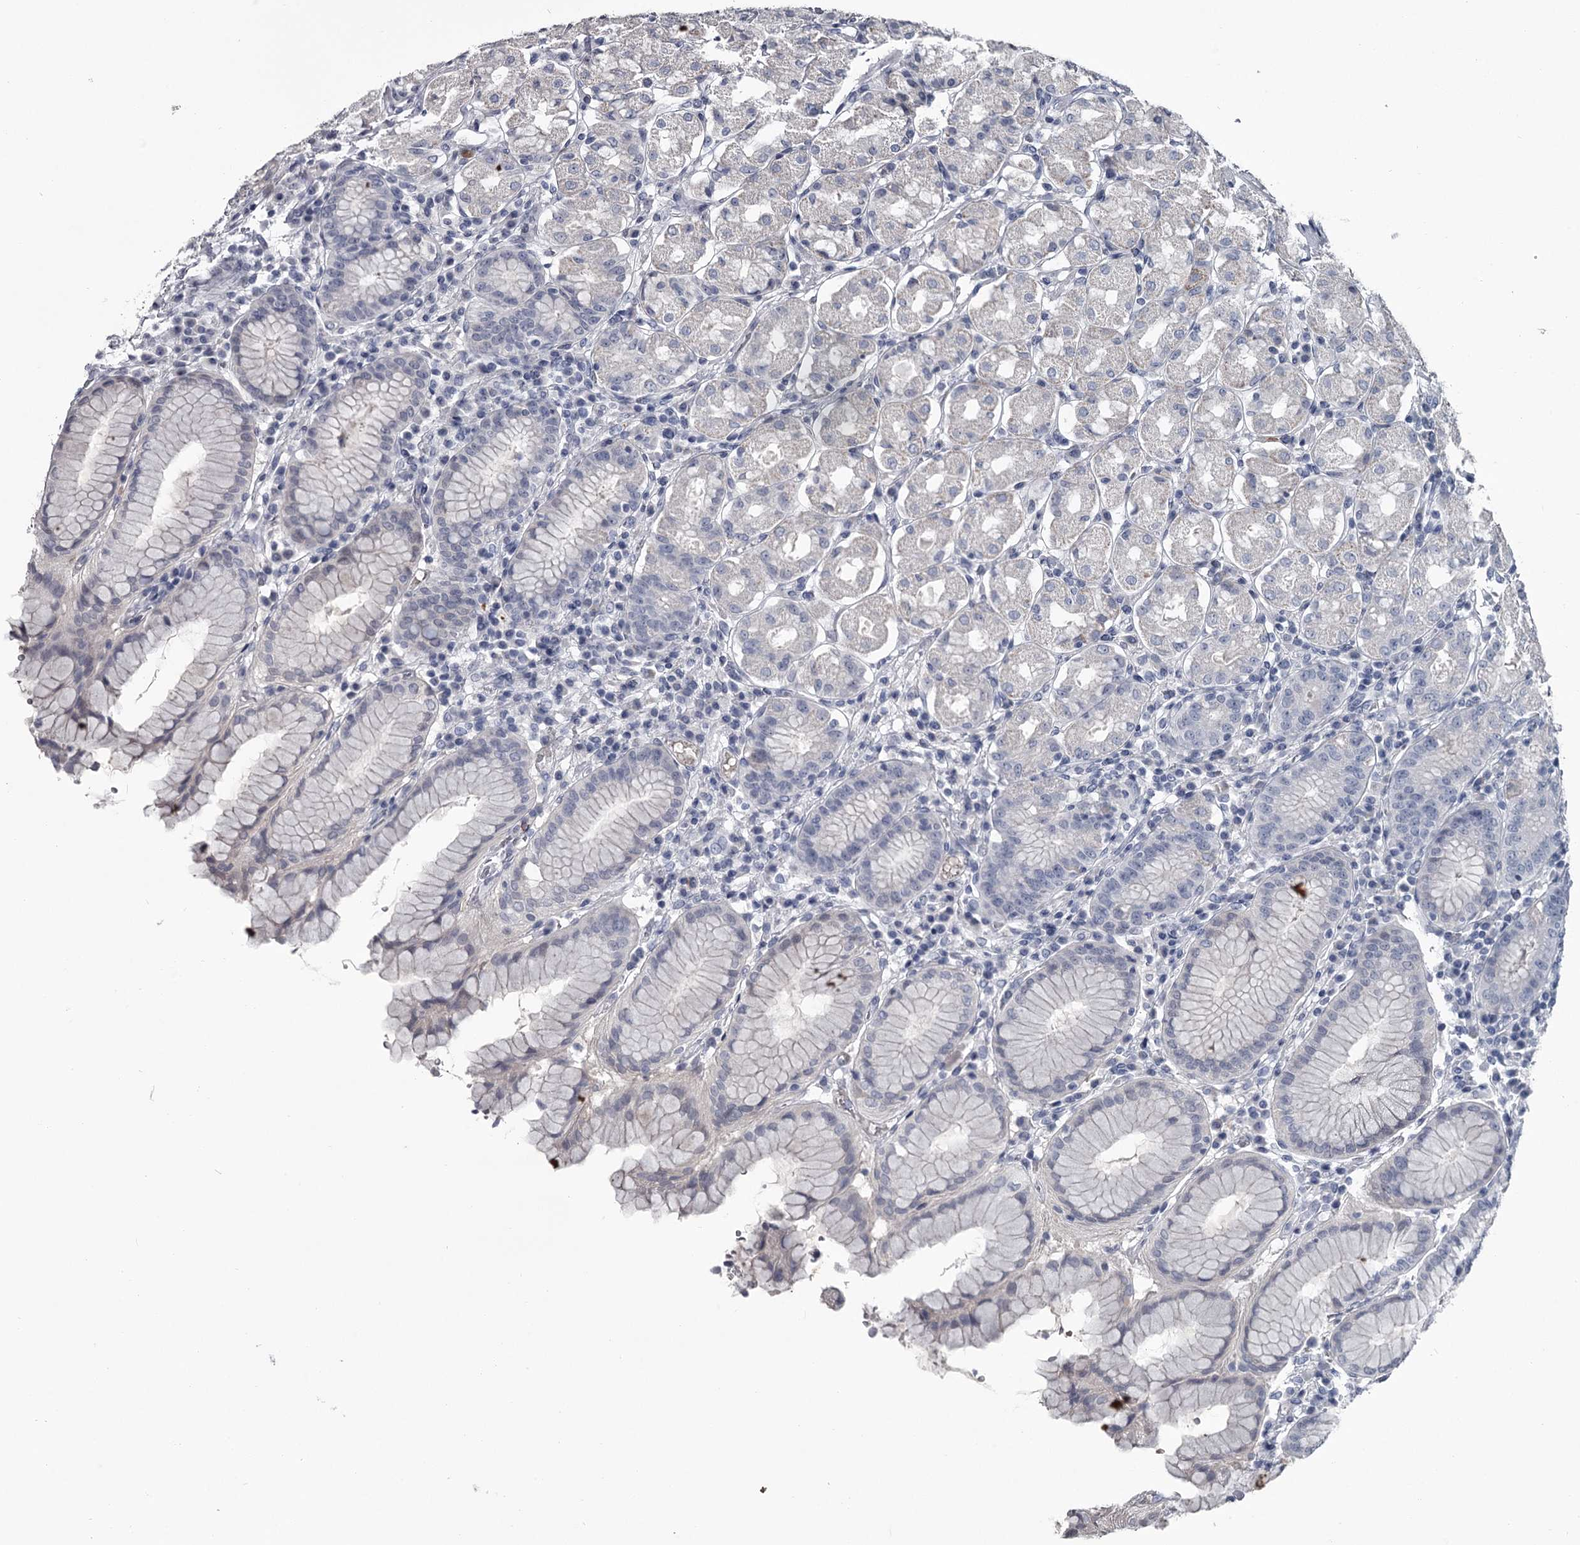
{"staining": {"intensity": "negative", "quantity": "none", "location": "none"}, "tissue": "stomach", "cell_type": "Glandular cells", "image_type": "normal", "snomed": [{"axis": "morphology", "description": "Normal tissue, NOS"}, {"axis": "topography", "description": "Stomach"}, {"axis": "topography", "description": "Stomach, lower"}], "caption": "IHC photomicrograph of unremarkable stomach stained for a protein (brown), which reveals no expression in glandular cells.", "gene": "DAO", "patient": {"sex": "female", "age": 56}}